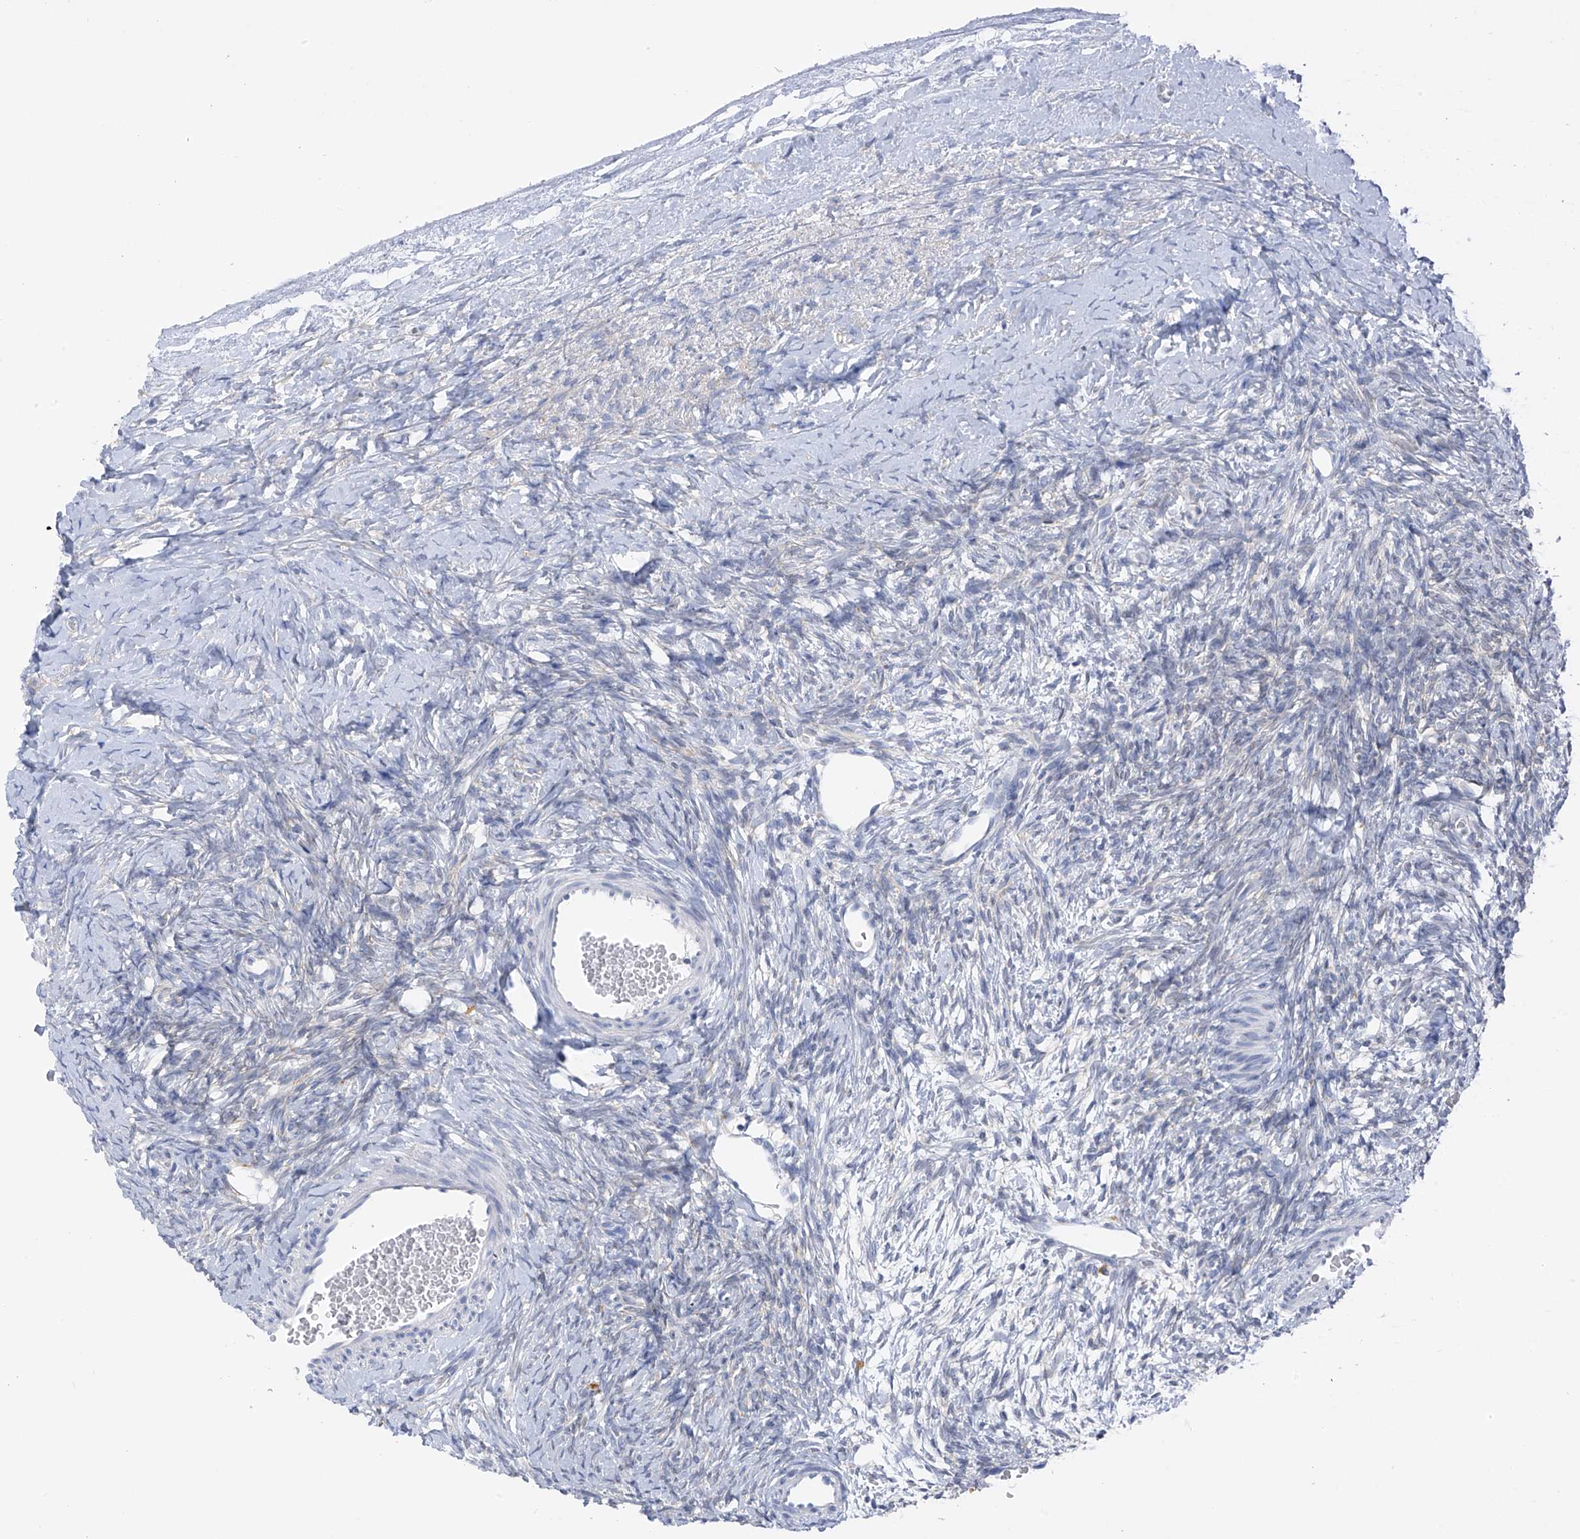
{"staining": {"intensity": "negative", "quantity": "none", "location": "none"}, "tissue": "ovary", "cell_type": "Ovarian stroma cells", "image_type": "normal", "snomed": [{"axis": "morphology", "description": "Normal tissue, NOS"}, {"axis": "morphology", "description": "Developmental malformation"}, {"axis": "topography", "description": "Ovary"}], "caption": "IHC image of normal ovary: ovary stained with DAB (3,3'-diaminobenzidine) demonstrates no significant protein positivity in ovarian stroma cells.", "gene": "POMGNT2", "patient": {"sex": "female", "age": 39}}